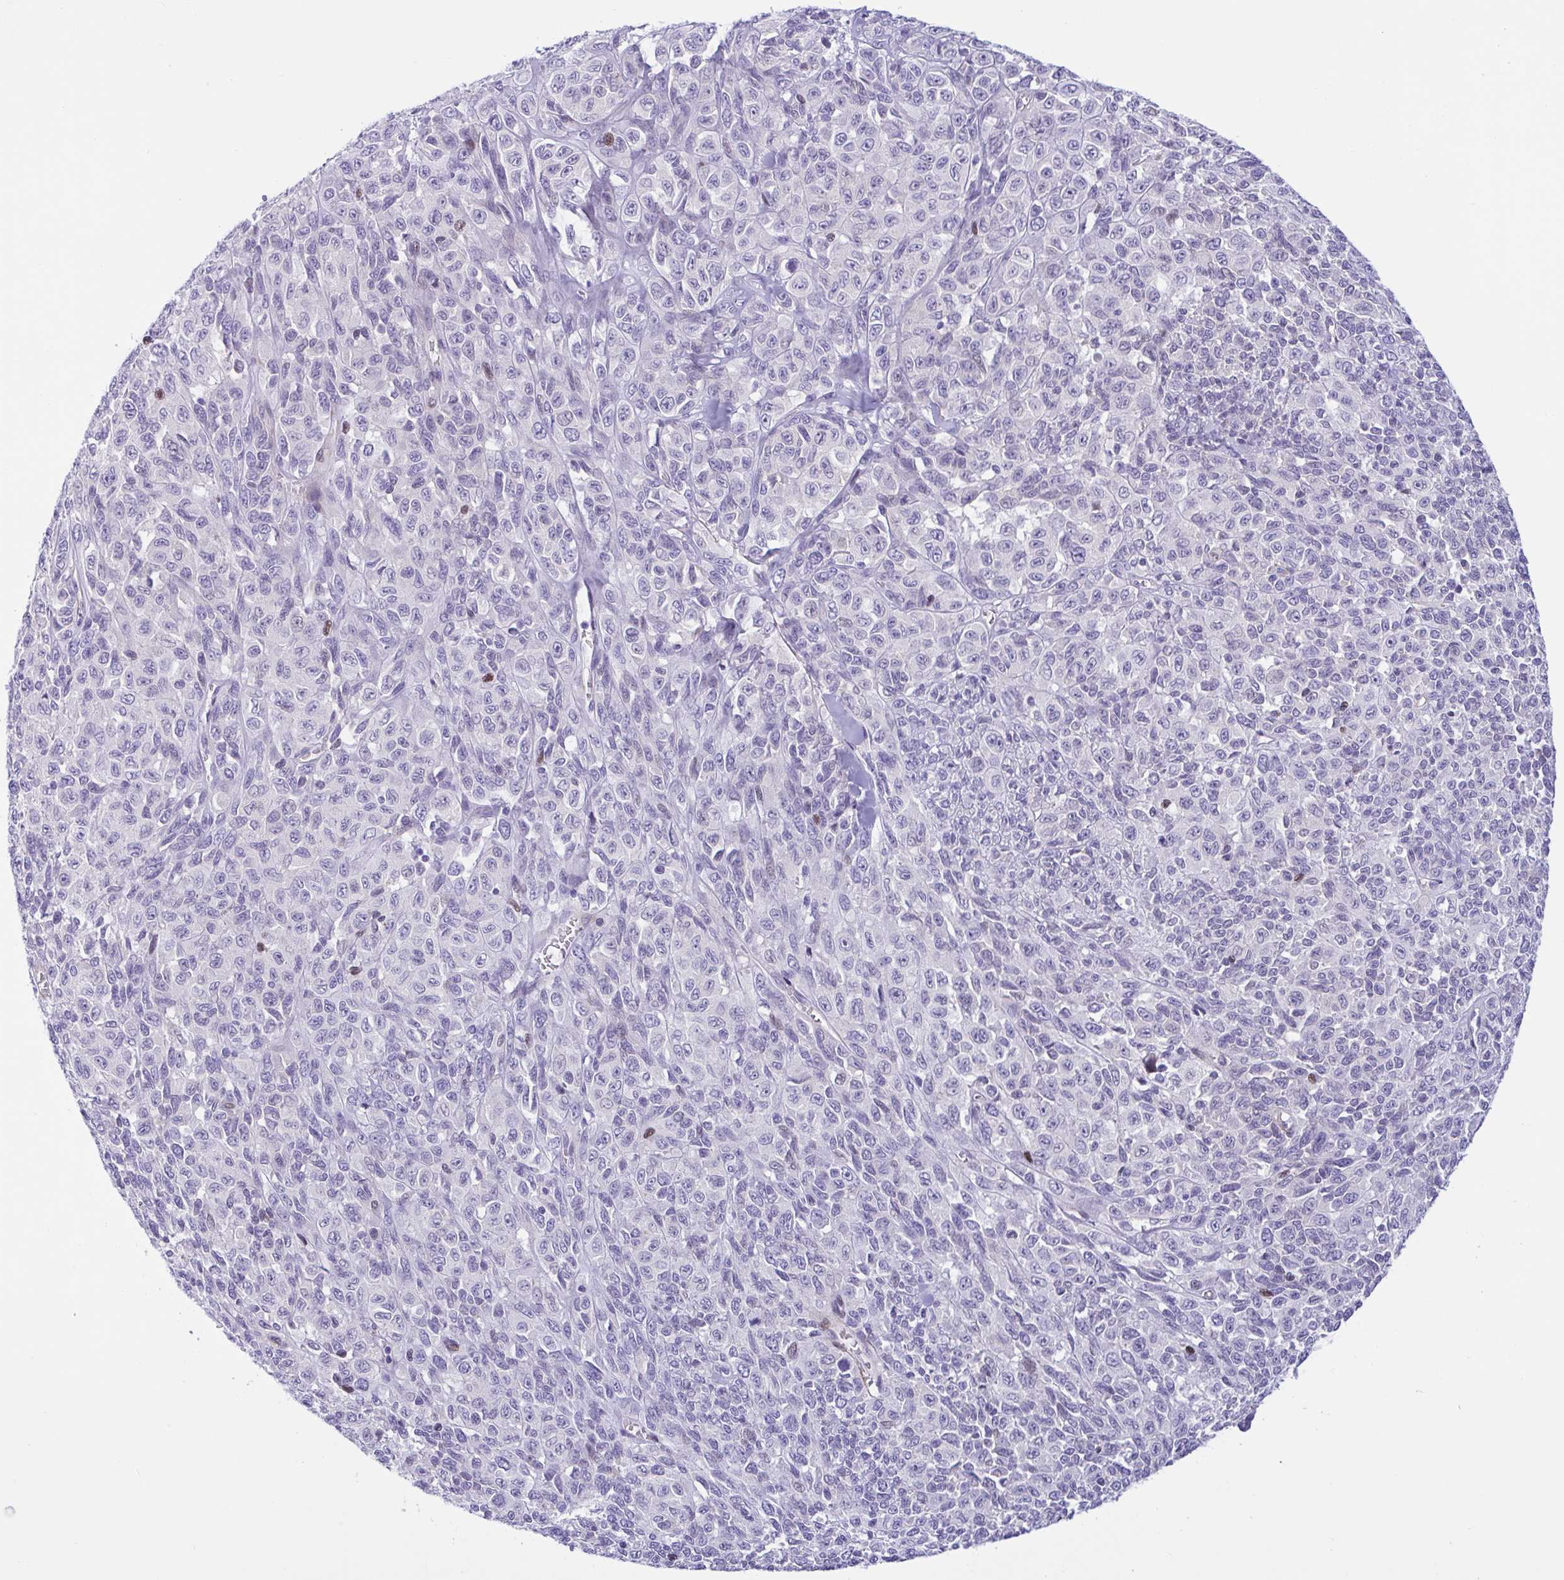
{"staining": {"intensity": "negative", "quantity": "none", "location": "none"}, "tissue": "melanoma", "cell_type": "Tumor cells", "image_type": "cancer", "snomed": [{"axis": "morphology", "description": "Malignant melanoma, NOS"}, {"axis": "topography", "description": "Skin"}], "caption": "The immunohistochemistry histopathology image has no significant positivity in tumor cells of melanoma tissue.", "gene": "AHCYL2", "patient": {"sex": "female", "age": 66}}